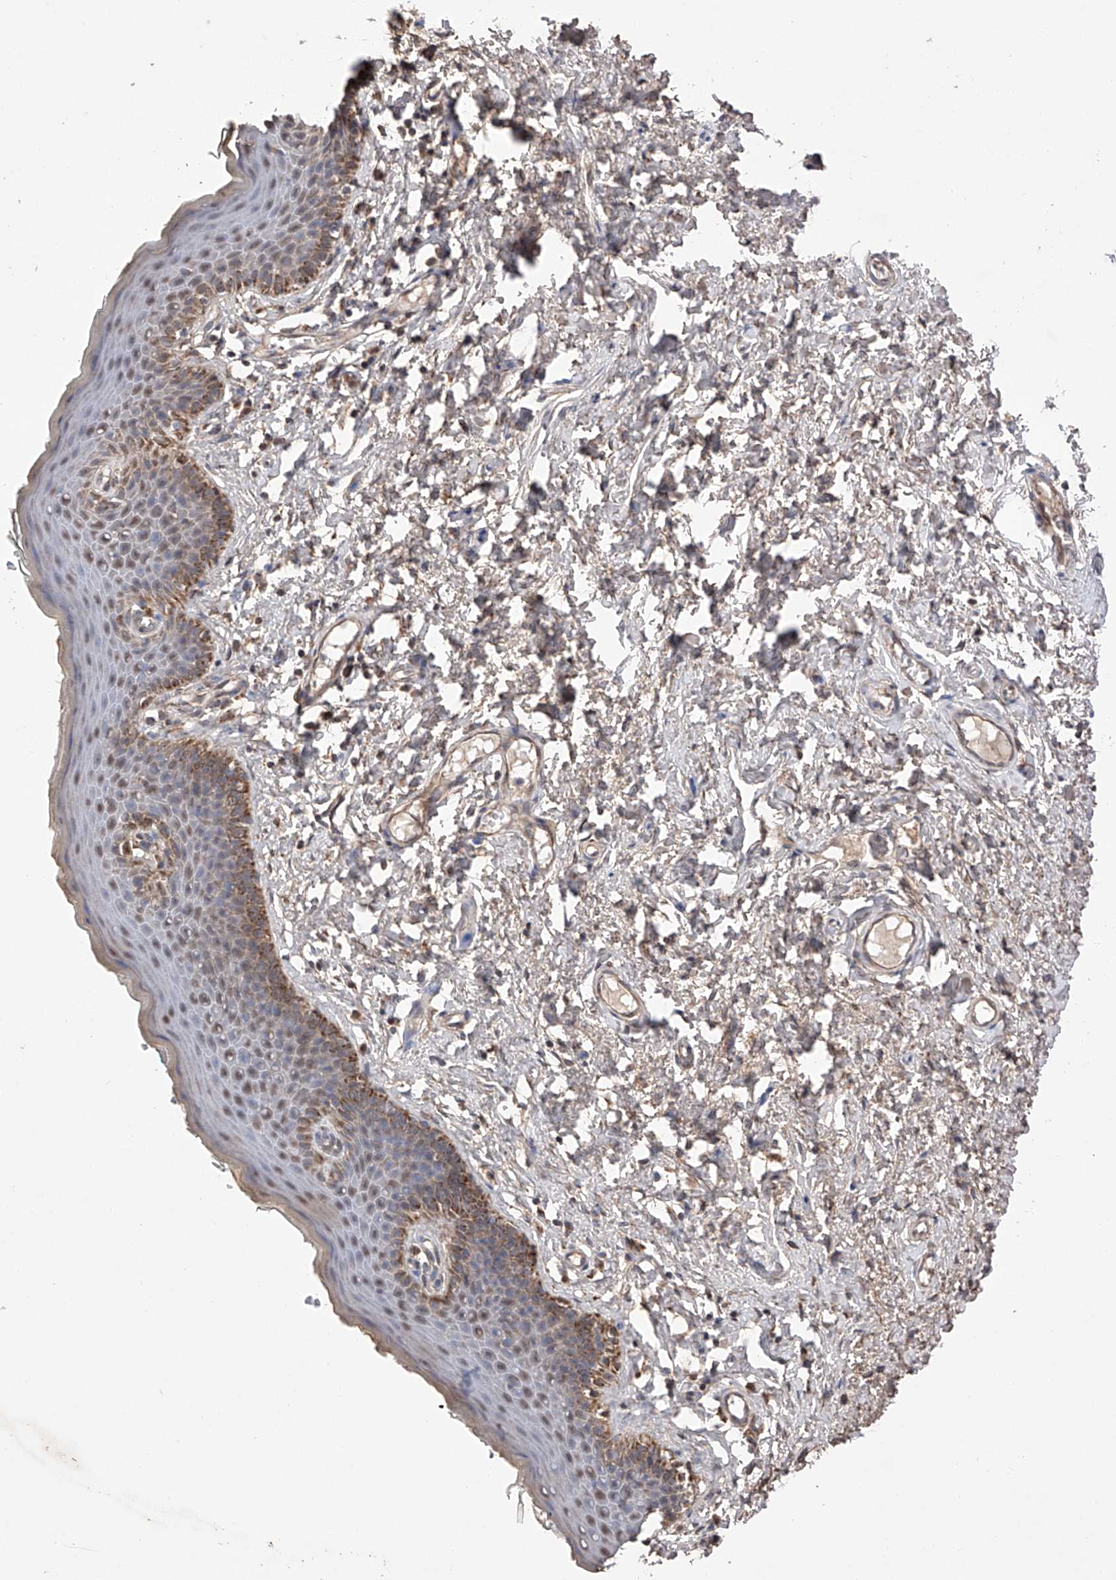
{"staining": {"intensity": "moderate", "quantity": ">75%", "location": "cytoplasmic/membranous,nuclear"}, "tissue": "skin", "cell_type": "Epidermal cells", "image_type": "normal", "snomed": [{"axis": "morphology", "description": "Normal tissue, NOS"}, {"axis": "topography", "description": "Vulva"}], "caption": "Epidermal cells exhibit medium levels of moderate cytoplasmic/membranous,nuclear positivity in approximately >75% of cells in unremarkable human skin. Nuclei are stained in blue.", "gene": "SDHAF4", "patient": {"sex": "female", "age": 66}}